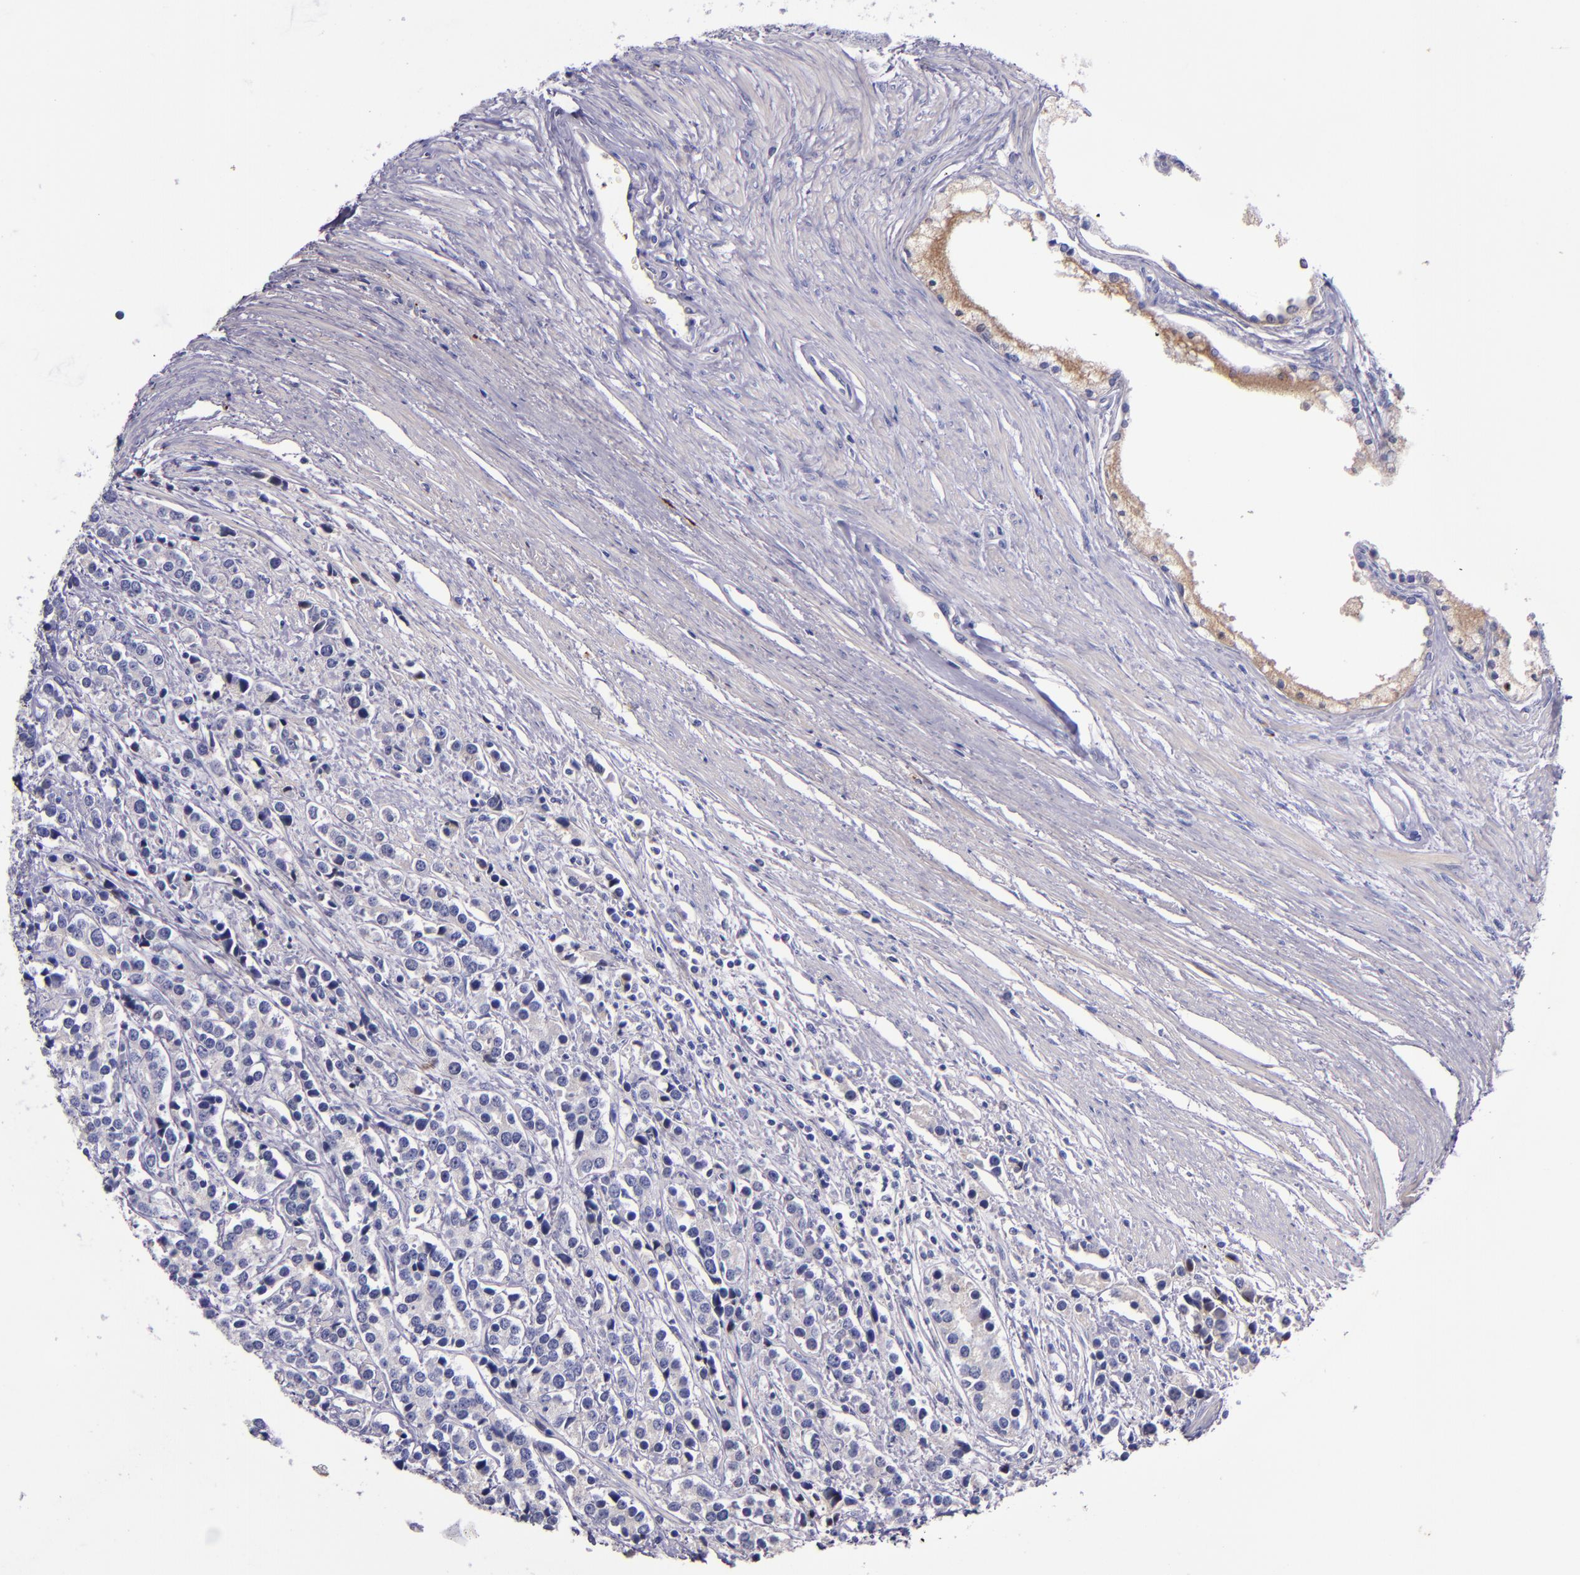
{"staining": {"intensity": "weak", "quantity": "<25%", "location": "cytoplasmic/membranous"}, "tissue": "prostate cancer", "cell_type": "Tumor cells", "image_type": "cancer", "snomed": [{"axis": "morphology", "description": "Adenocarcinoma, High grade"}, {"axis": "topography", "description": "Prostate"}], "caption": "Histopathology image shows no significant protein expression in tumor cells of prostate cancer.", "gene": "KNG1", "patient": {"sex": "male", "age": 71}}